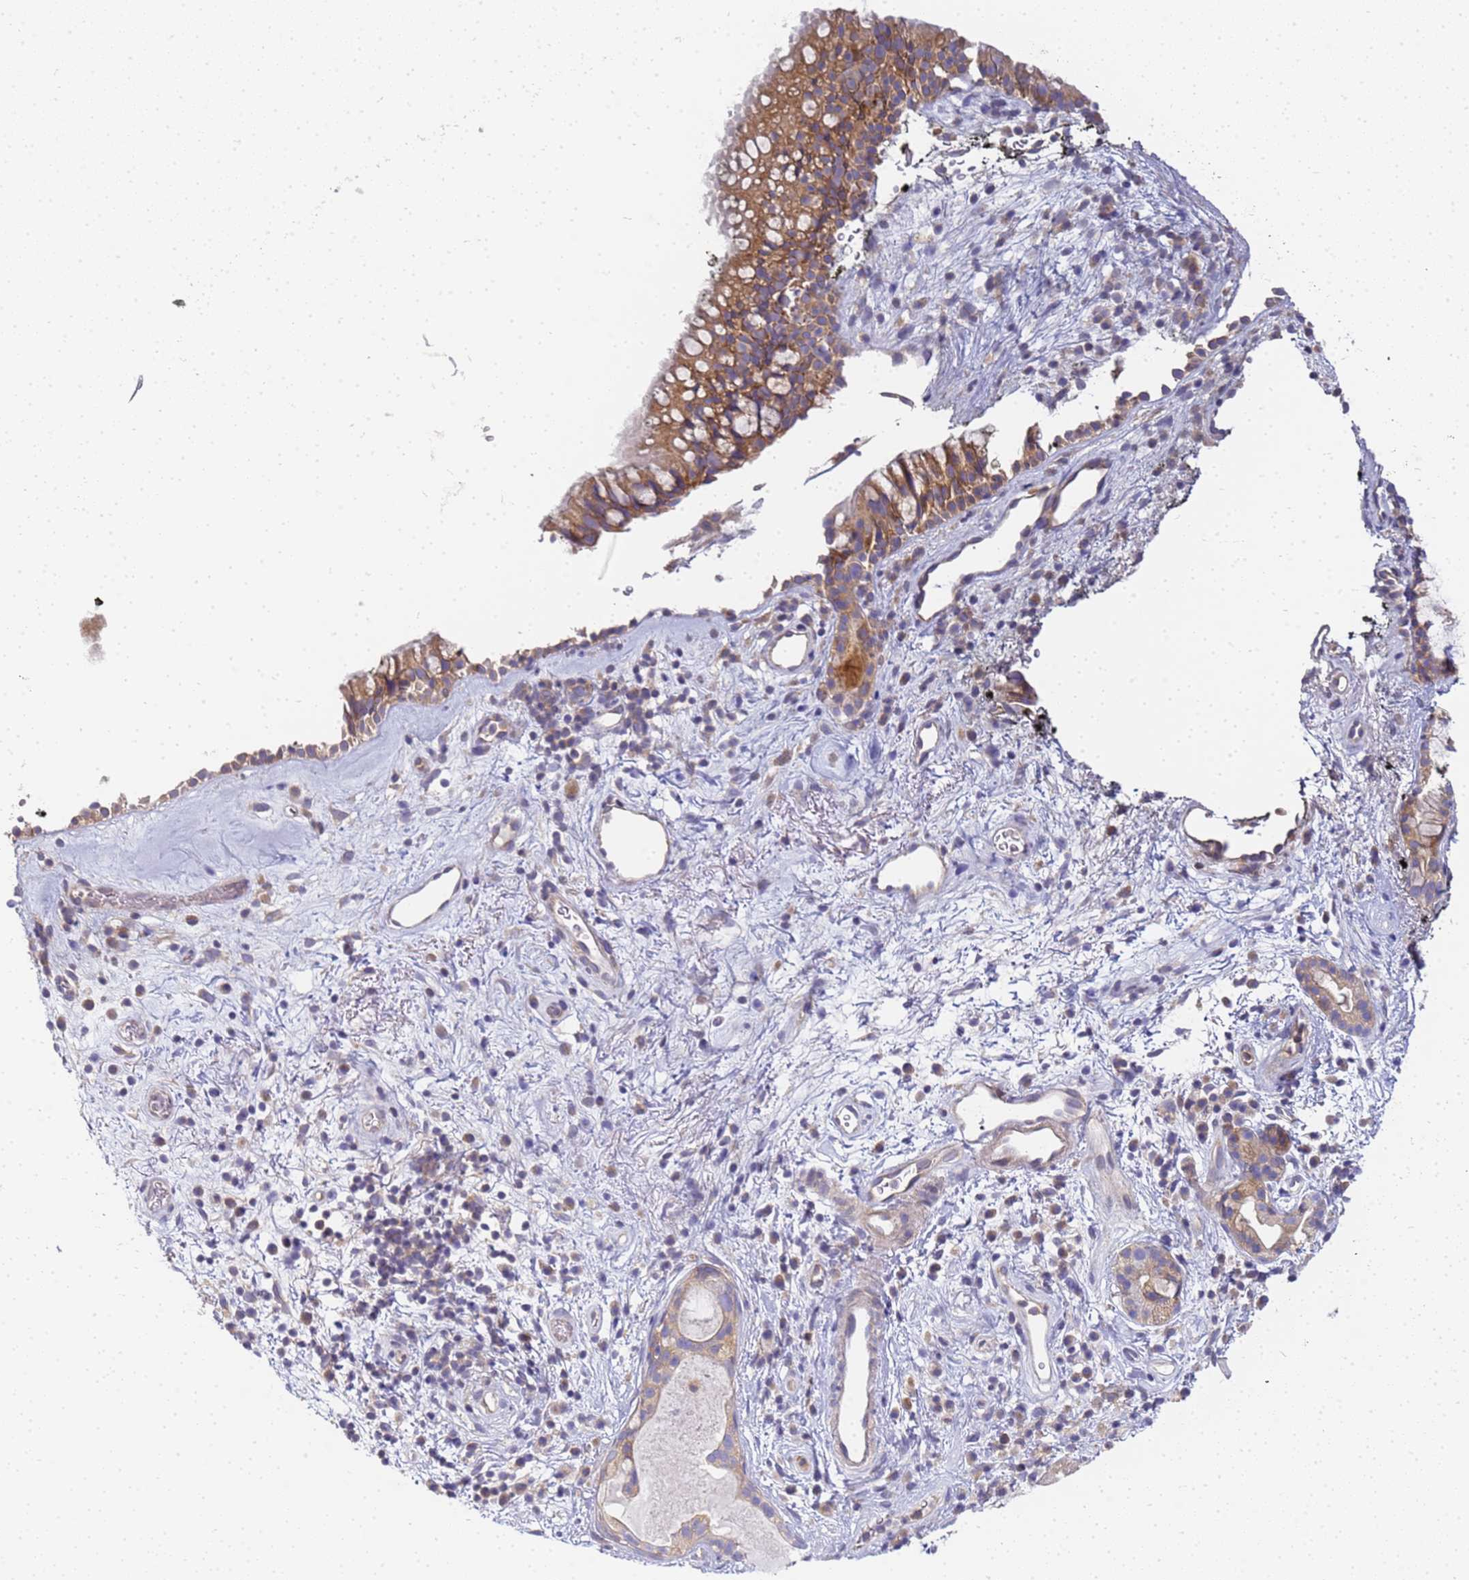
{"staining": {"intensity": "moderate", "quantity": "25%-75%", "location": "cytoplasmic/membranous"}, "tissue": "nasopharynx", "cell_type": "Respiratory epithelial cells", "image_type": "normal", "snomed": [{"axis": "morphology", "description": "Normal tissue, NOS"}, {"axis": "topography", "description": "Nasopharynx"}], "caption": "About 25%-75% of respiratory epithelial cells in benign nasopharynx exhibit moderate cytoplasmic/membranous protein expression as visualized by brown immunohistochemical staining.", "gene": "CHM", "patient": {"sex": "male", "age": 82}}